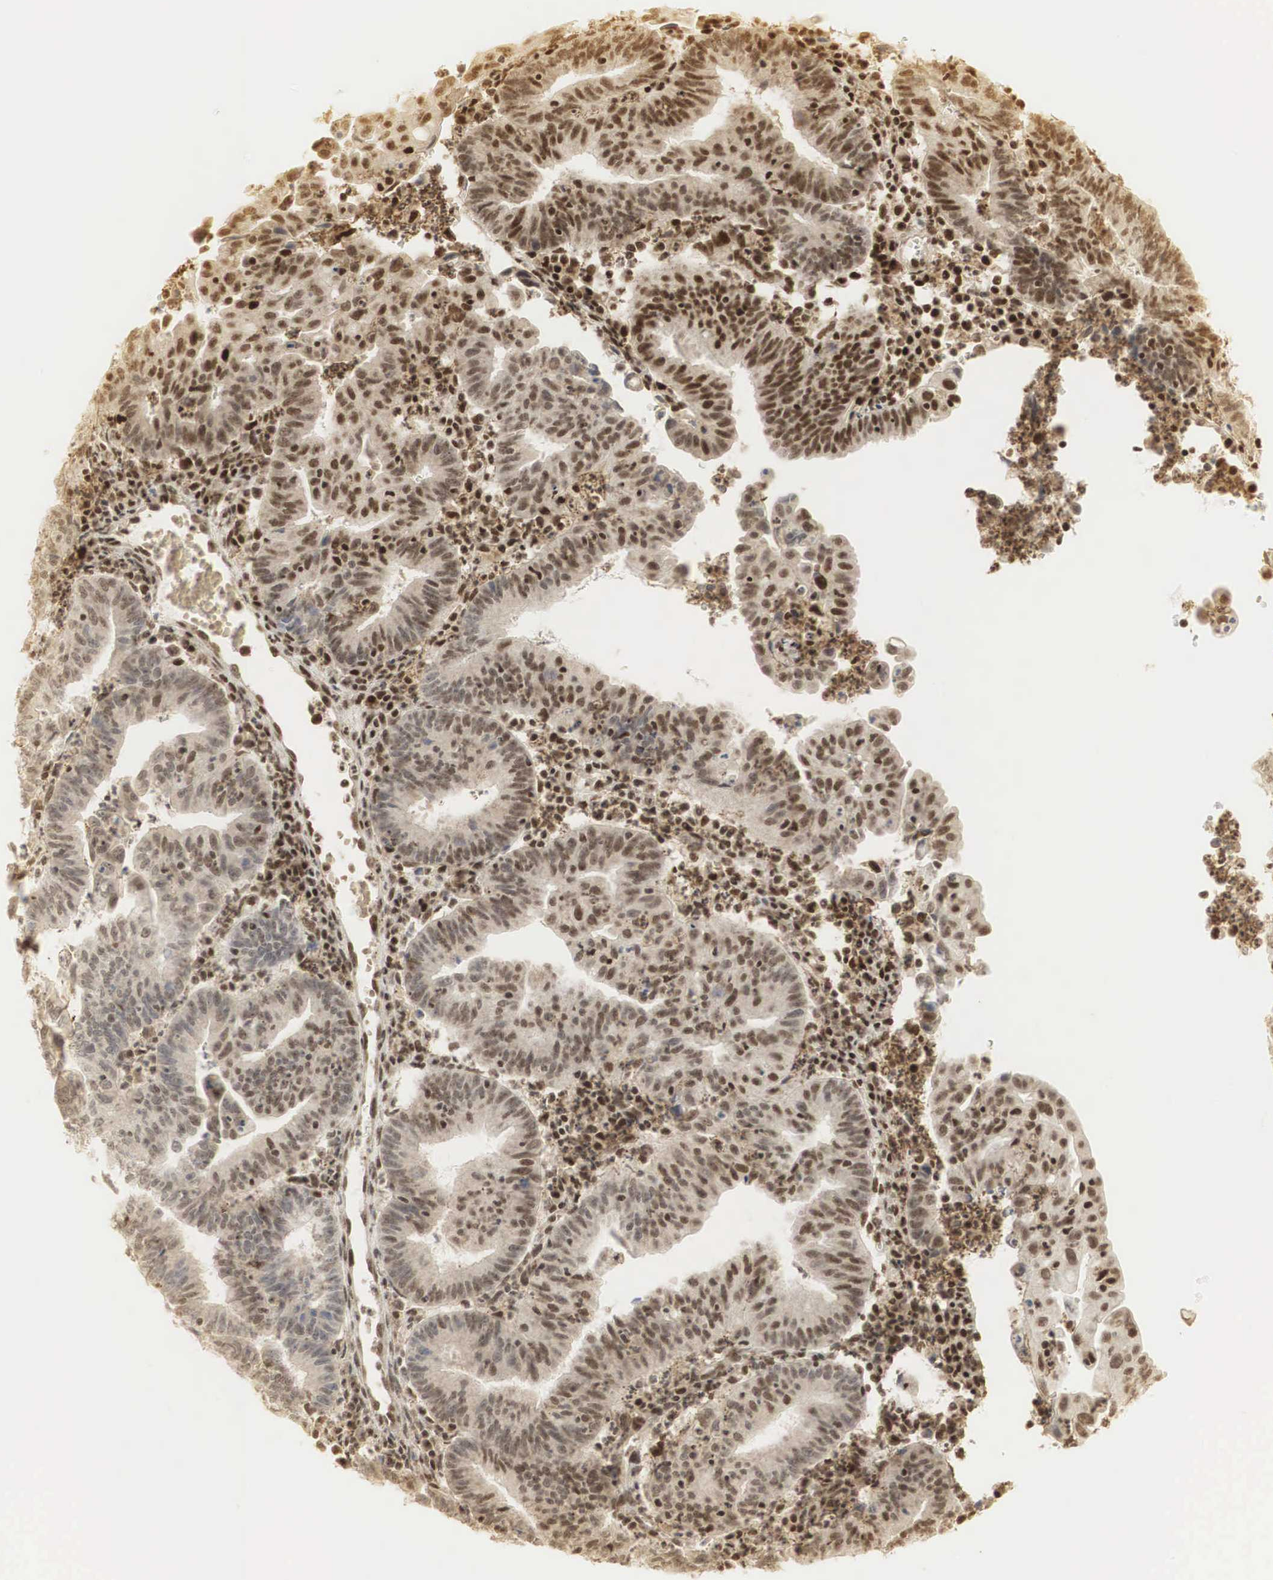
{"staining": {"intensity": "strong", "quantity": ">75%", "location": "cytoplasmic/membranous,nuclear"}, "tissue": "endometrial cancer", "cell_type": "Tumor cells", "image_type": "cancer", "snomed": [{"axis": "morphology", "description": "Adenocarcinoma, NOS"}, {"axis": "topography", "description": "Endometrium"}], "caption": "DAB immunohistochemical staining of human endometrial cancer (adenocarcinoma) reveals strong cytoplasmic/membranous and nuclear protein expression in approximately >75% of tumor cells. The staining was performed using DAB to visualize the protein expression in brown, while the nuclei were stained in blue with hematoxylin (Magnification: 20x).", "gene": "RNF113A", "patient": {"sex": "female", "age": 60}}